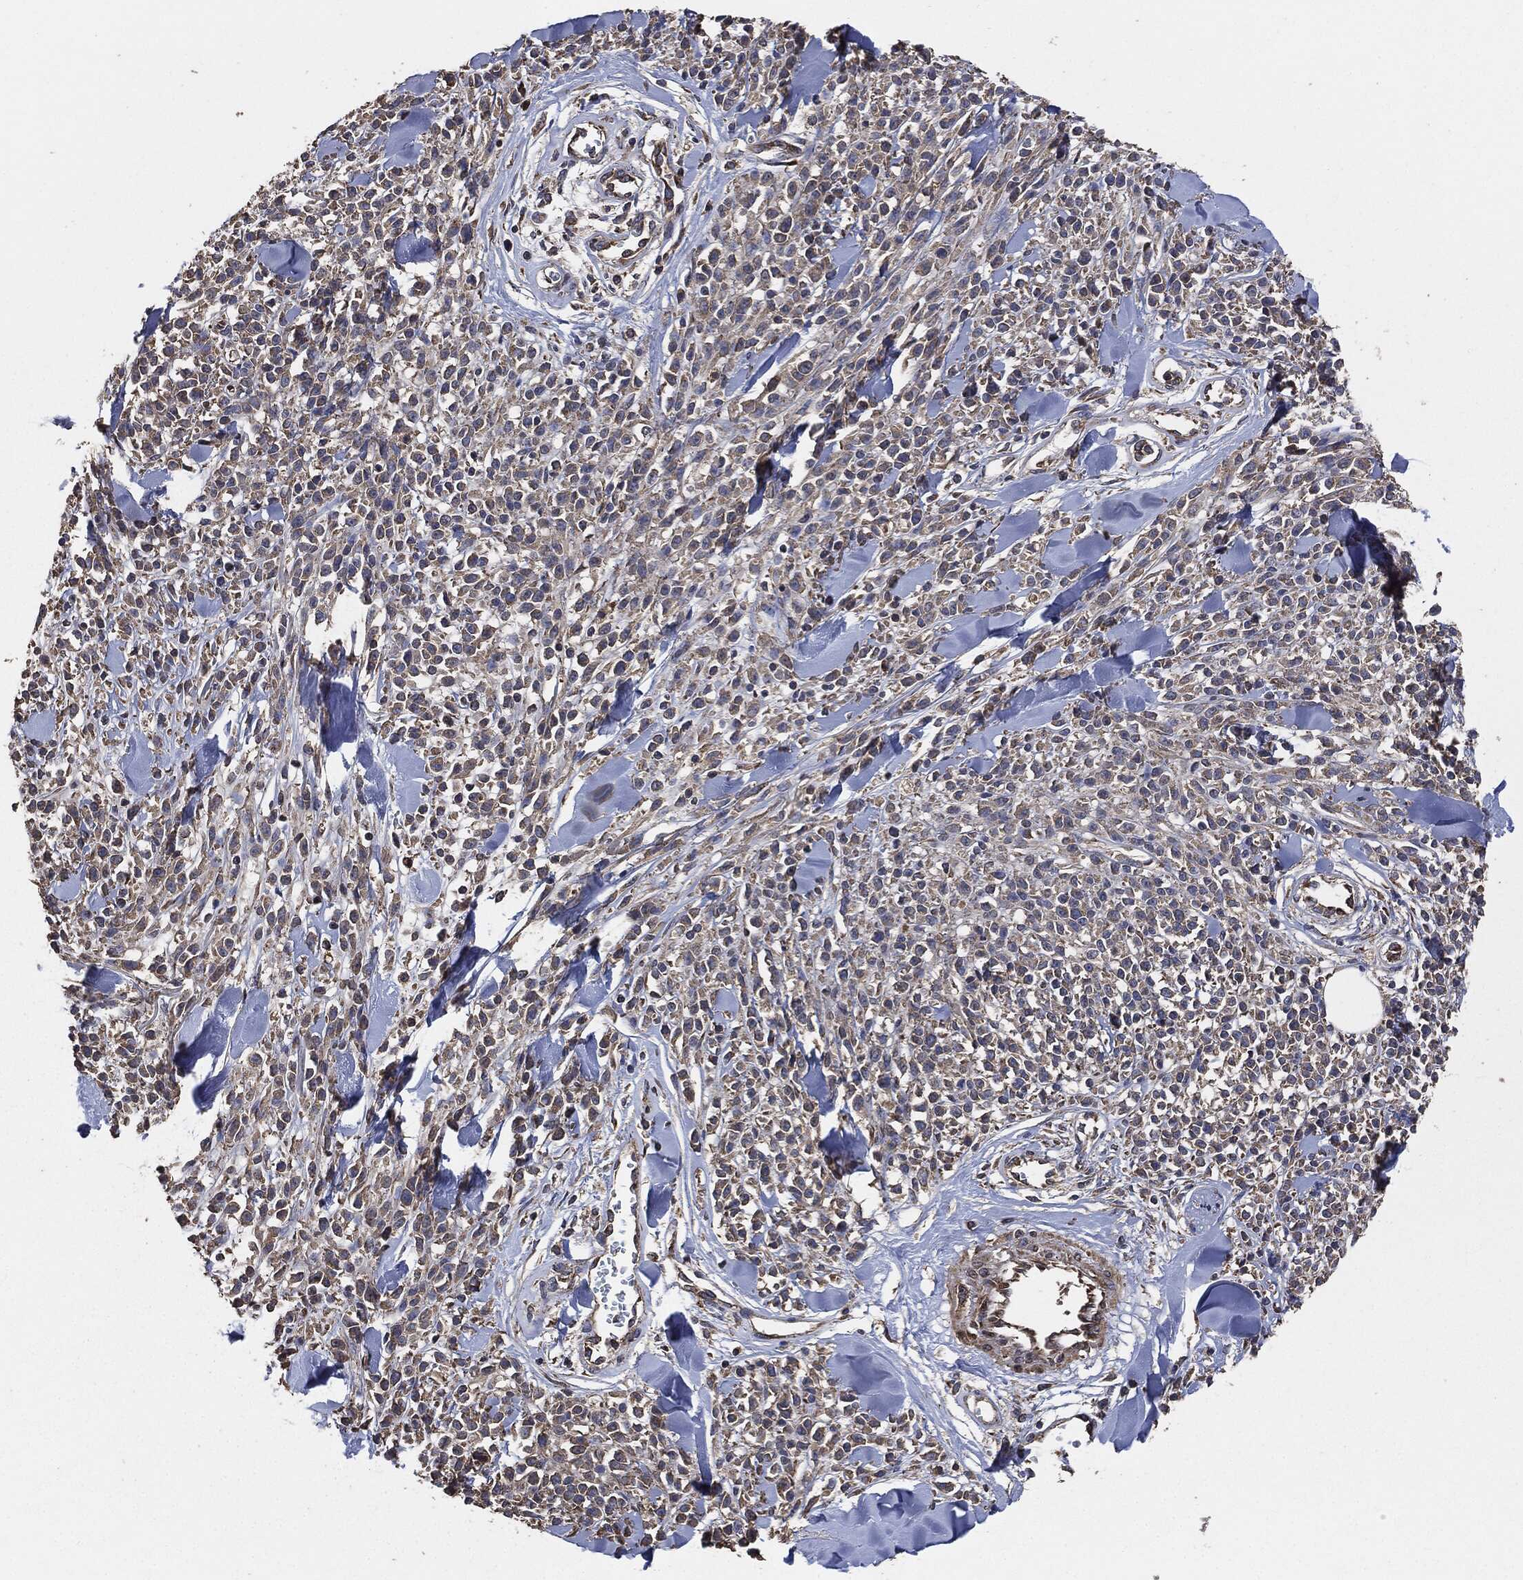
{"staining": {"intensity": "weak", "quantity": "<25%", "location": "cytoplasmic/membranous"}, "tissue": "melanoma", "cell_type": "Tumor cells", "image_type": "cancer", "snomed": [{"axis": "morphology", "description": "Malignant melanoma, NOS"}, {"axis": "topography", "description": "Skin"}, {"axis": "topography", "description": "Skin of trunk"}], "caption": "IHC of melanoma exhibits no positivity in tumor cells.", "gene": "STK3", "patient": {"sex": "male", "age": 74}}